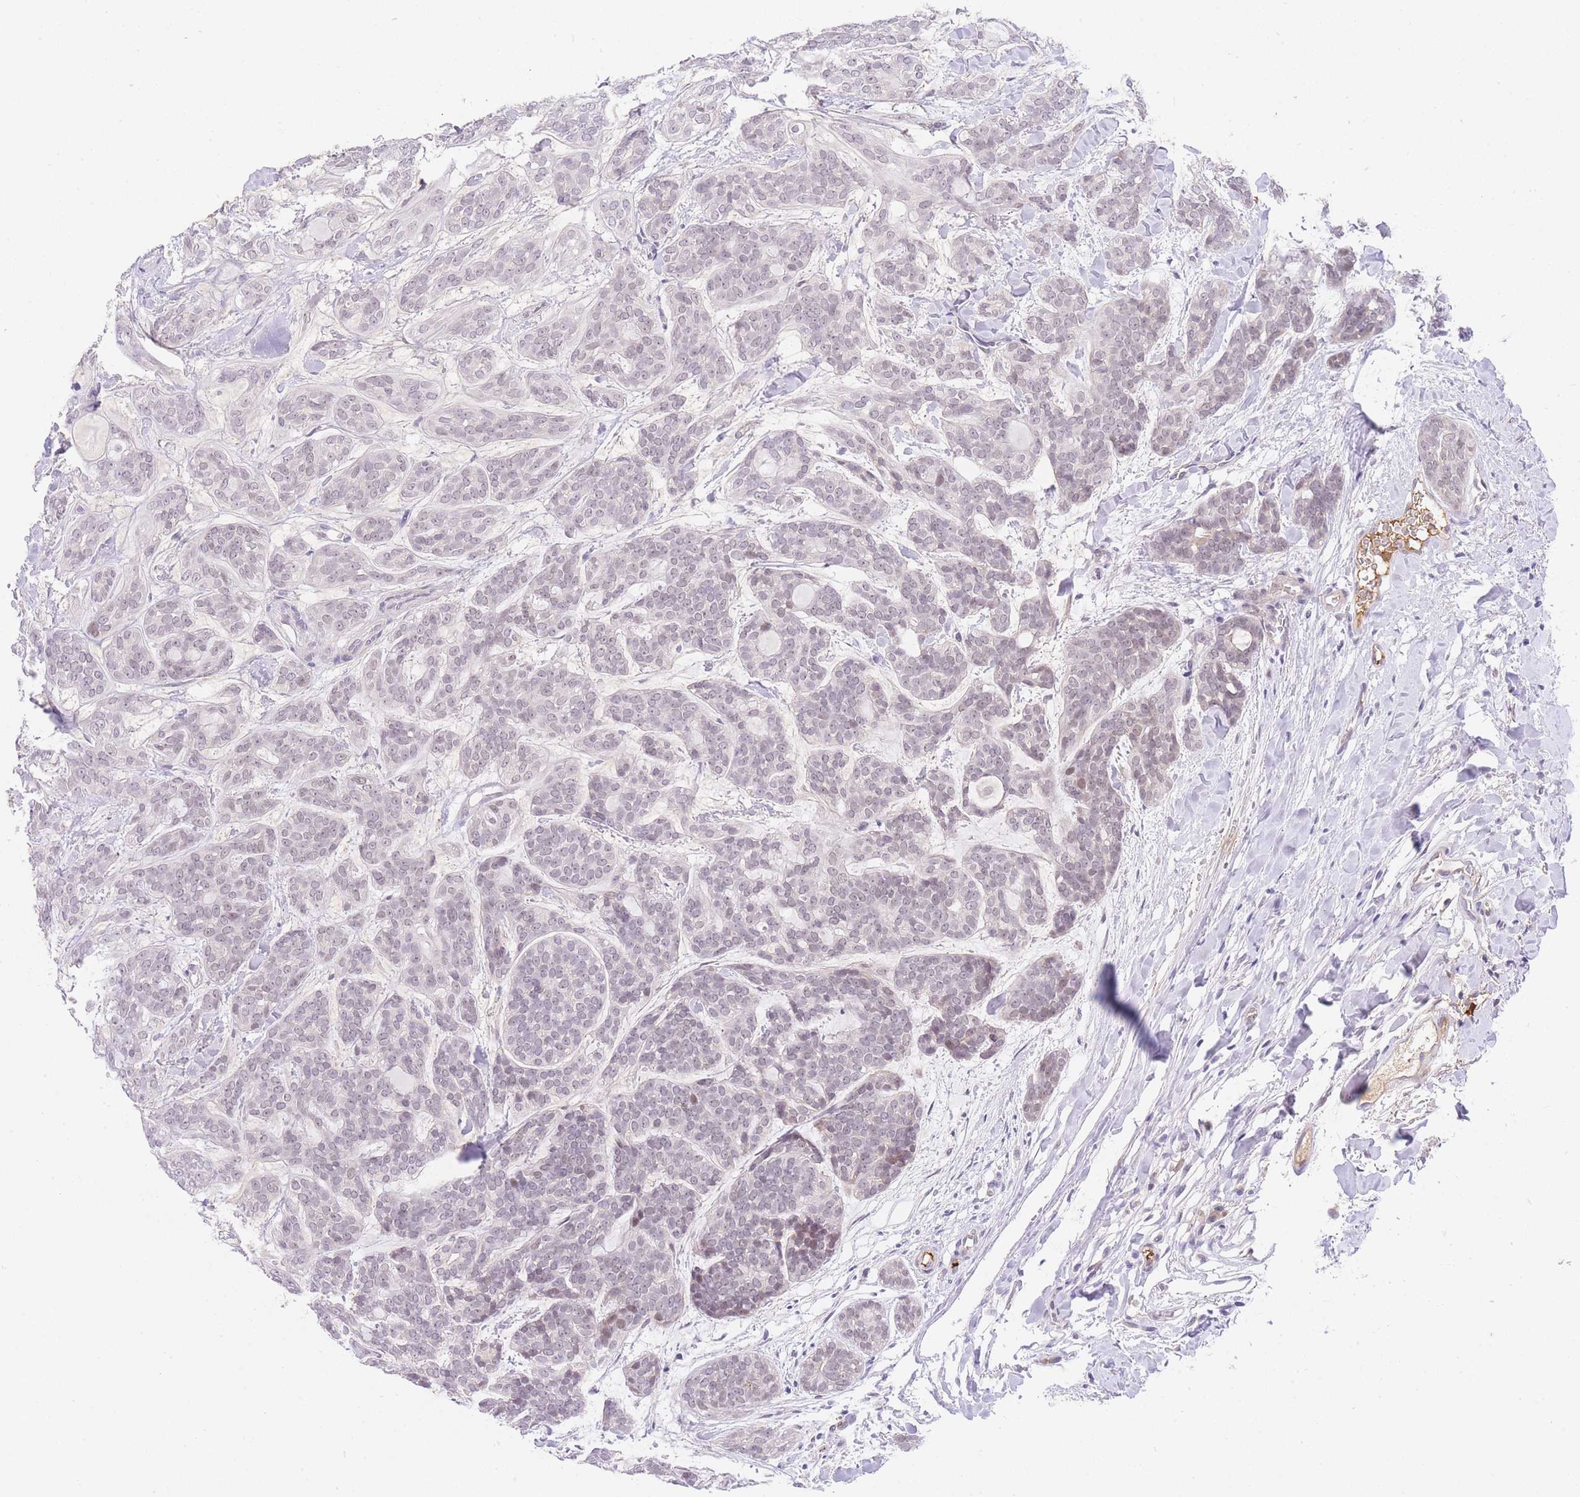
{"staining": {"intensity": "weak", "quantity": "<25%", "location": "nuclear"}, "tissue": "head and neck cancer", "cell_type": "Tumor cells", "image_type": "cancer", "snomed": [{"axis": "morphology", "description": "Adenocarcinoma, NOS"}, {"axis": "topography", "description": "Head-Neck"}], "caption": "Image shows no protein positivity in tumor cells of head and neck cancer tissue.", "gene": "SLC25A33", "patient": {"sex": "male", "age": 66}}